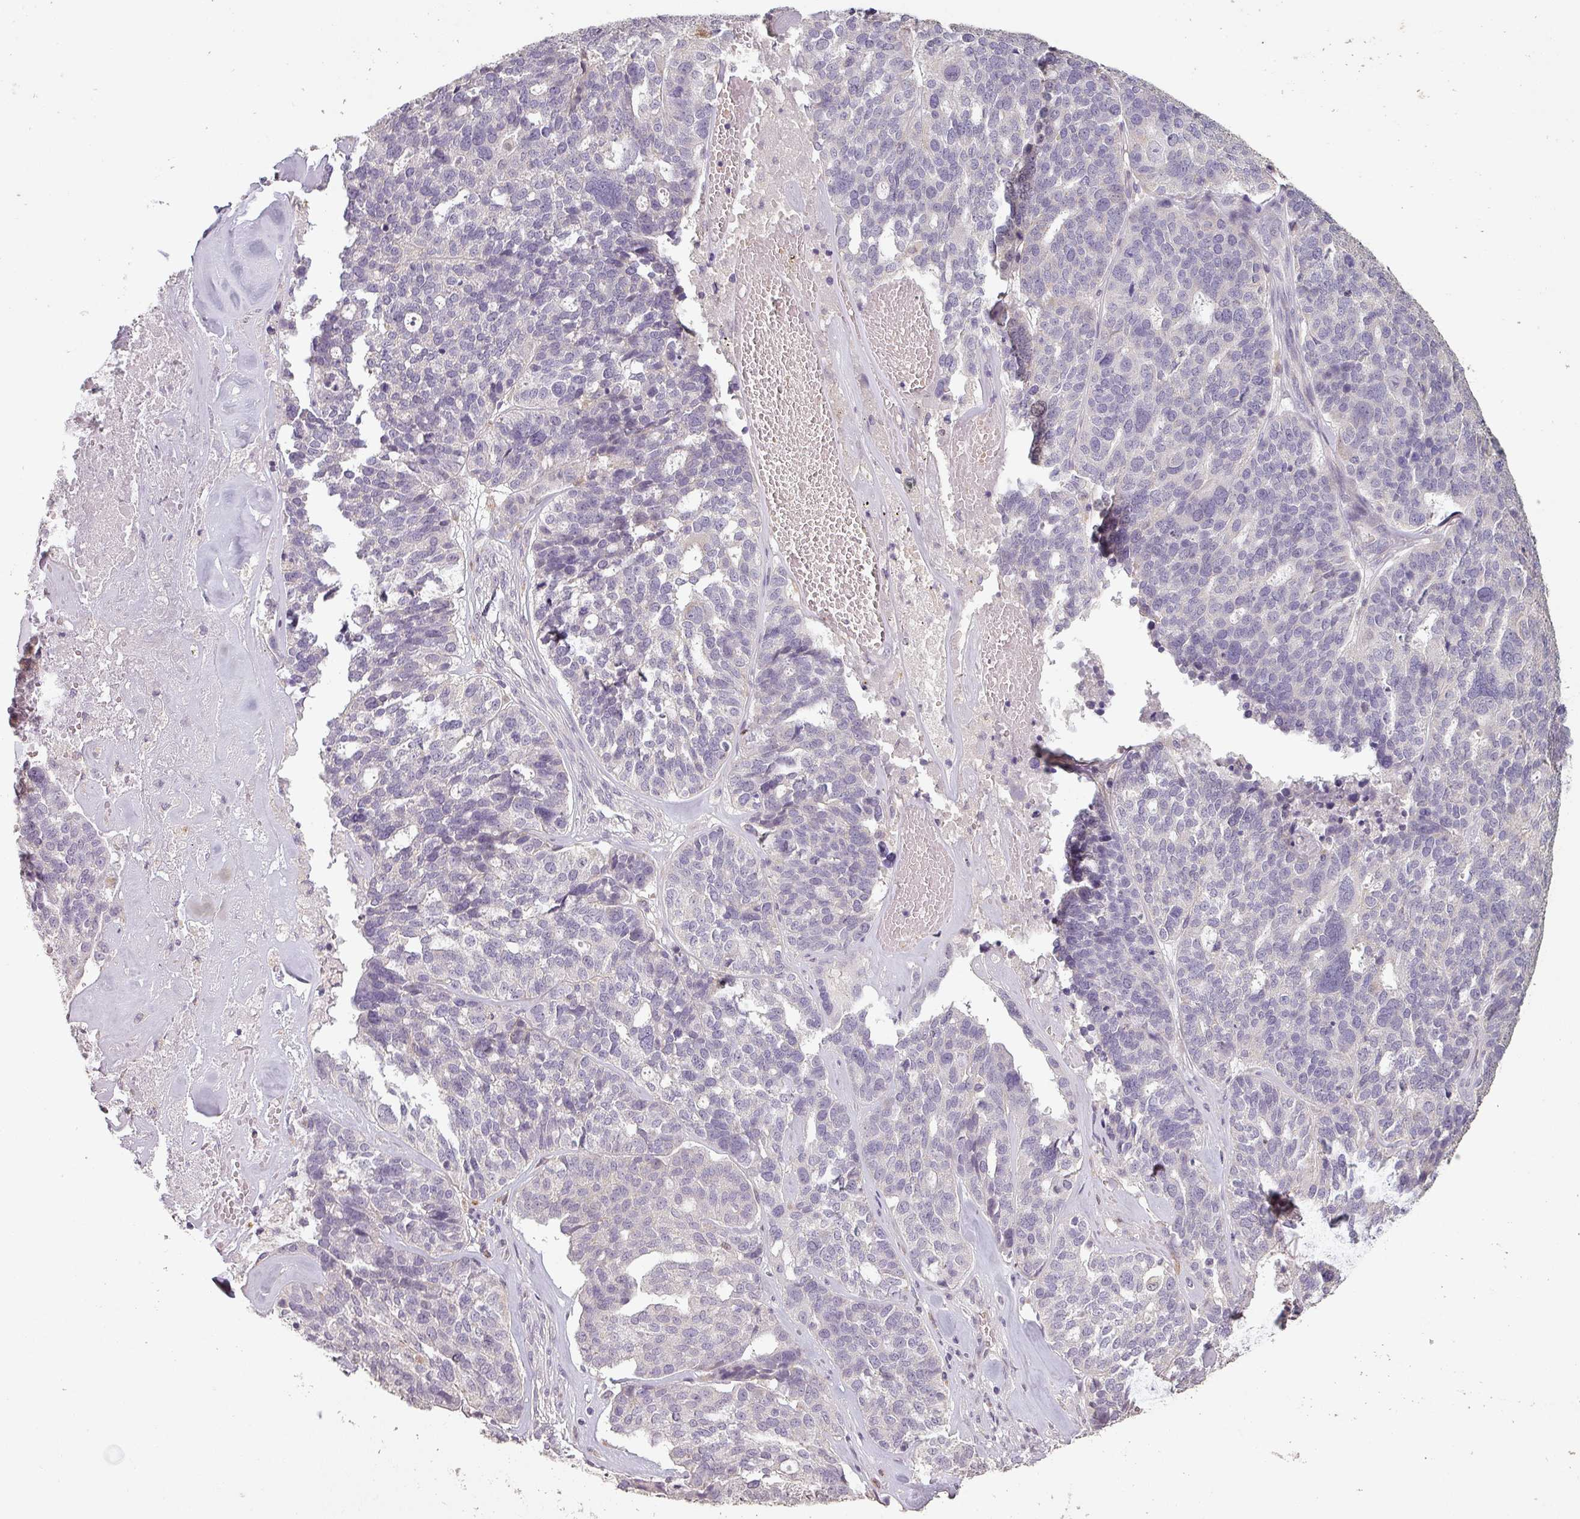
{"staining": {"intensity": "negative", "quantity": "none", "location": "none"}, "tissue": "ovarian cancer", "cell_type": "Tumor cells", "image_type": "cancer", "snomed": [{"axis": "morphology", "description": "Cystadenocarcinoma, serous, NOS"}, {"axis": "topography", "description": "Ovary"}], "caption": "Immunohistochemistry photomicrograph of ovarian serous cystadenocarcinoma stained for a protein (brown), which displays no positivity in tumor cells.", "gene": "LYPLA1", "patient": {"sex": "female", "age": 59}}